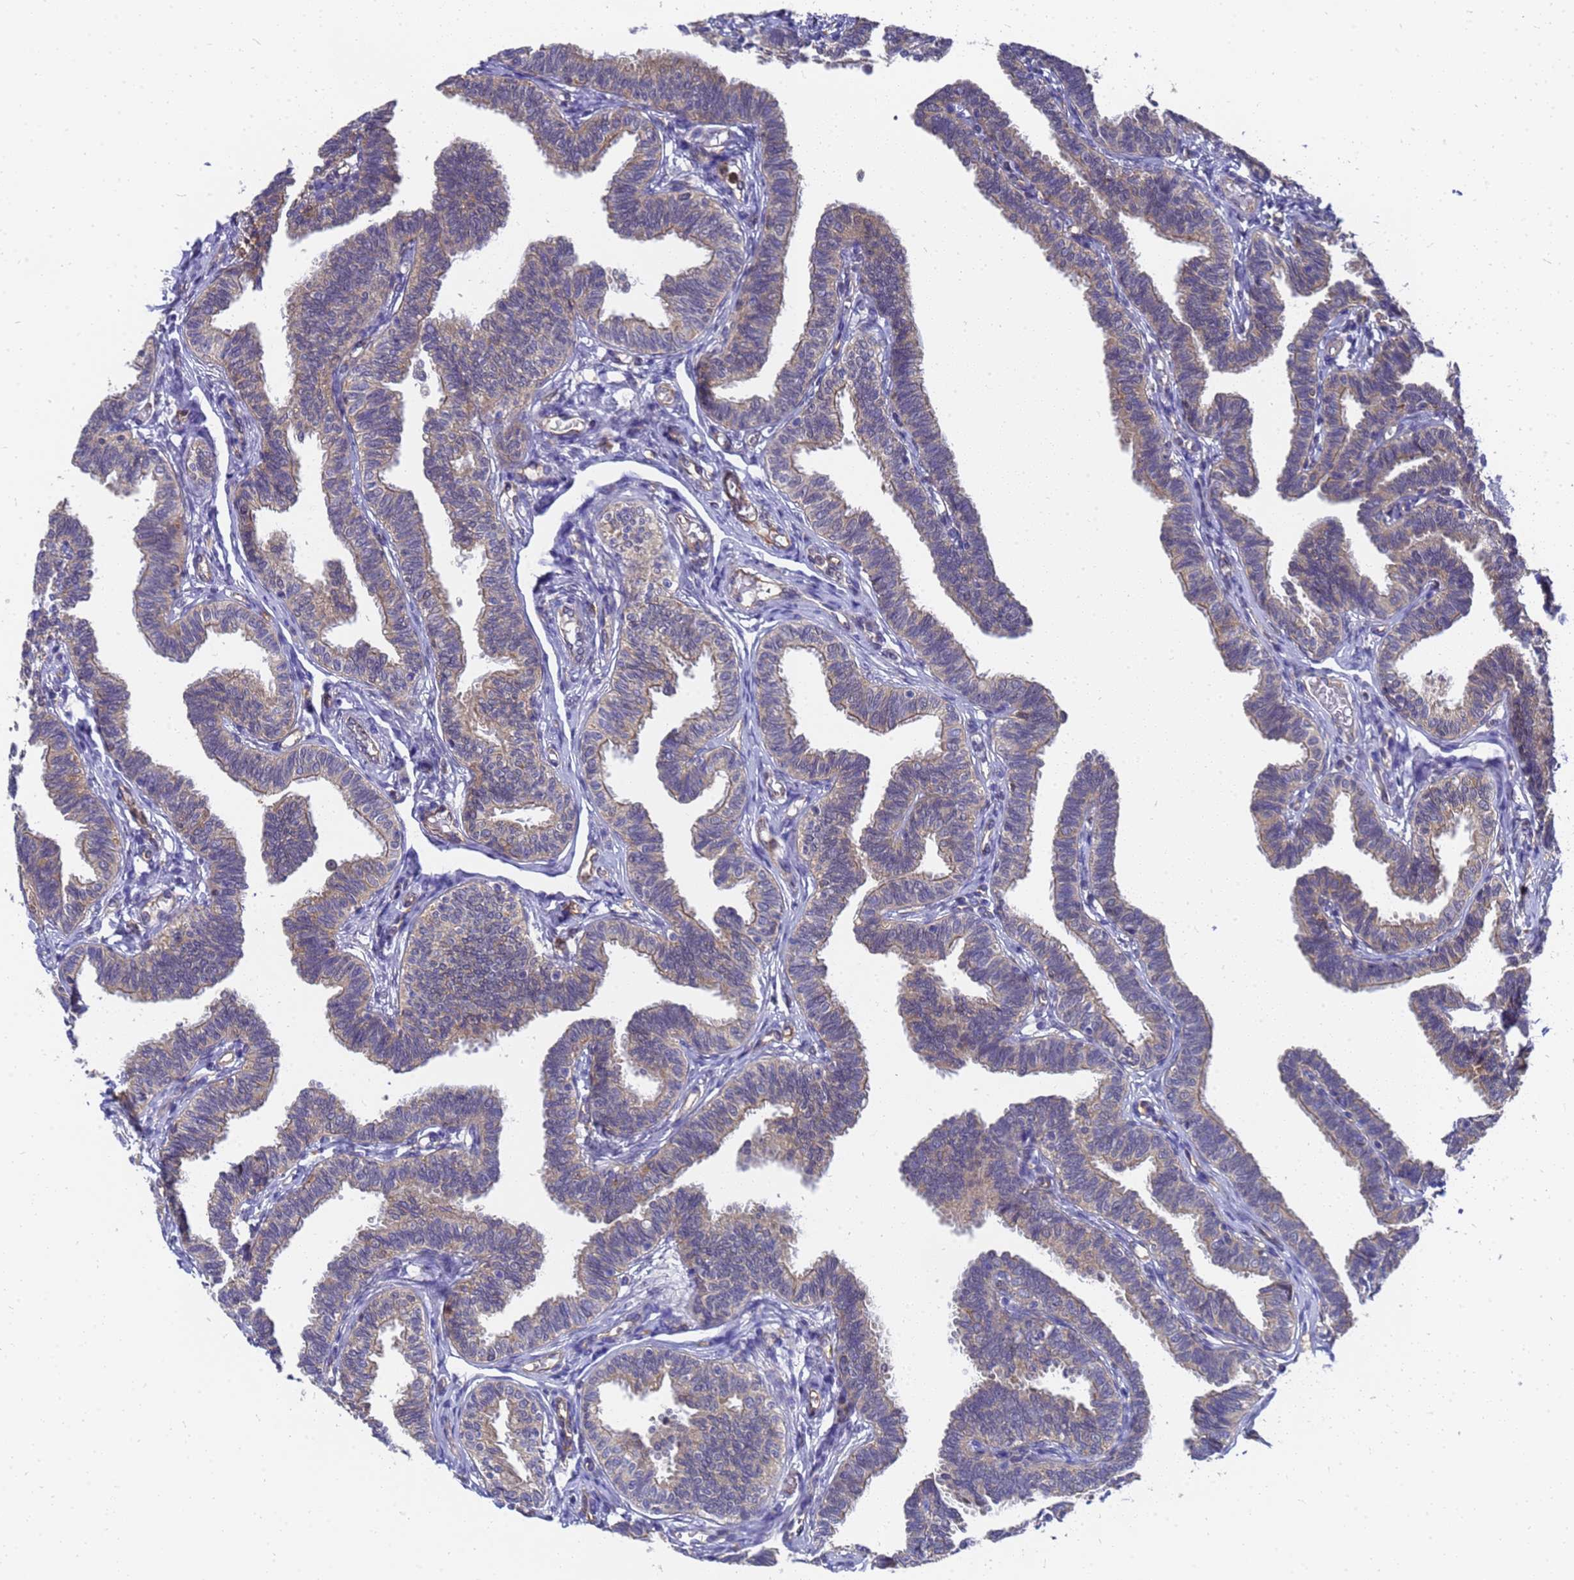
{"staining": {"intensity": "weak", "quantity": "25%-75%", "location": "cytoplasmic/membranous"}, "tissue": "fallopian tube", "cell_type": "Glandular cells", "image_type": "normal", "snomed": [{"axis": "morphology", "description": "Normal tissue, NOS"}, {"axis": "topography", "description": "Fallopian tube"}, {"axis": "topography", "description": "Ovary"}], "caption": "A brown stain highlights weak cytoplasmic/membranous positivity of a protein in glandular cells of unremarkable human fallopian tube.", "gene": "SLC35E2B", "patient": {"sex": "female", "age": 23}}